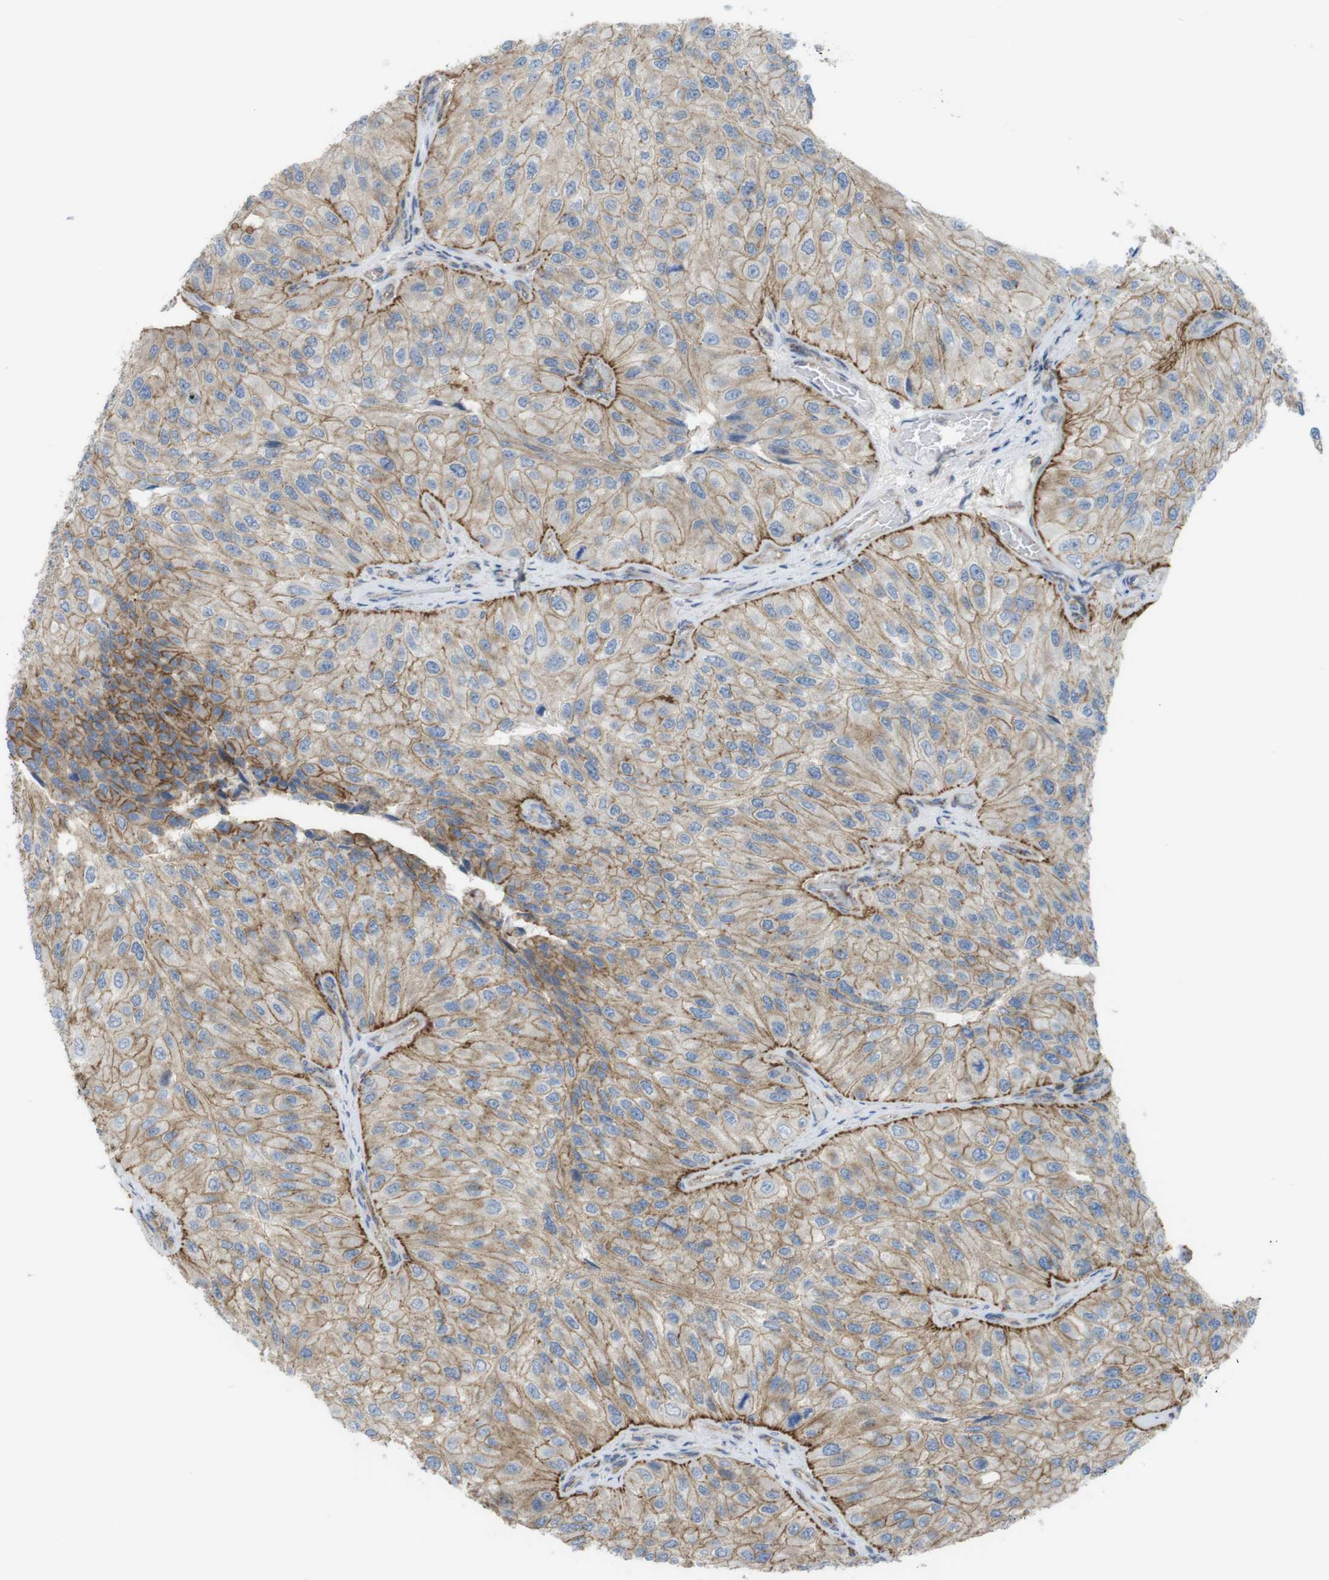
{"staining": {"intensity": "moderate", "quantity": ">75%", "location": "cytoplasmic/membranous"}, "tissue": "urothelial cancer", "cell_type": "Tumor cells", "image_type": "cancer", "snomed": [{"axis": "morphology", "description": "Urothelial carcinoma, High grade"}, {"axis": "topography", "description": "Kidney"}, {"axis": "topography", "description": "Urinary bladder"}], "caption": "An image of urothelial cancer stained for a protein demonstrates moderate cytoplasmic/membranous brown staining in tumor cells.", "gene": "PREX2", "patient": {"sex": "male", "age": 77}}